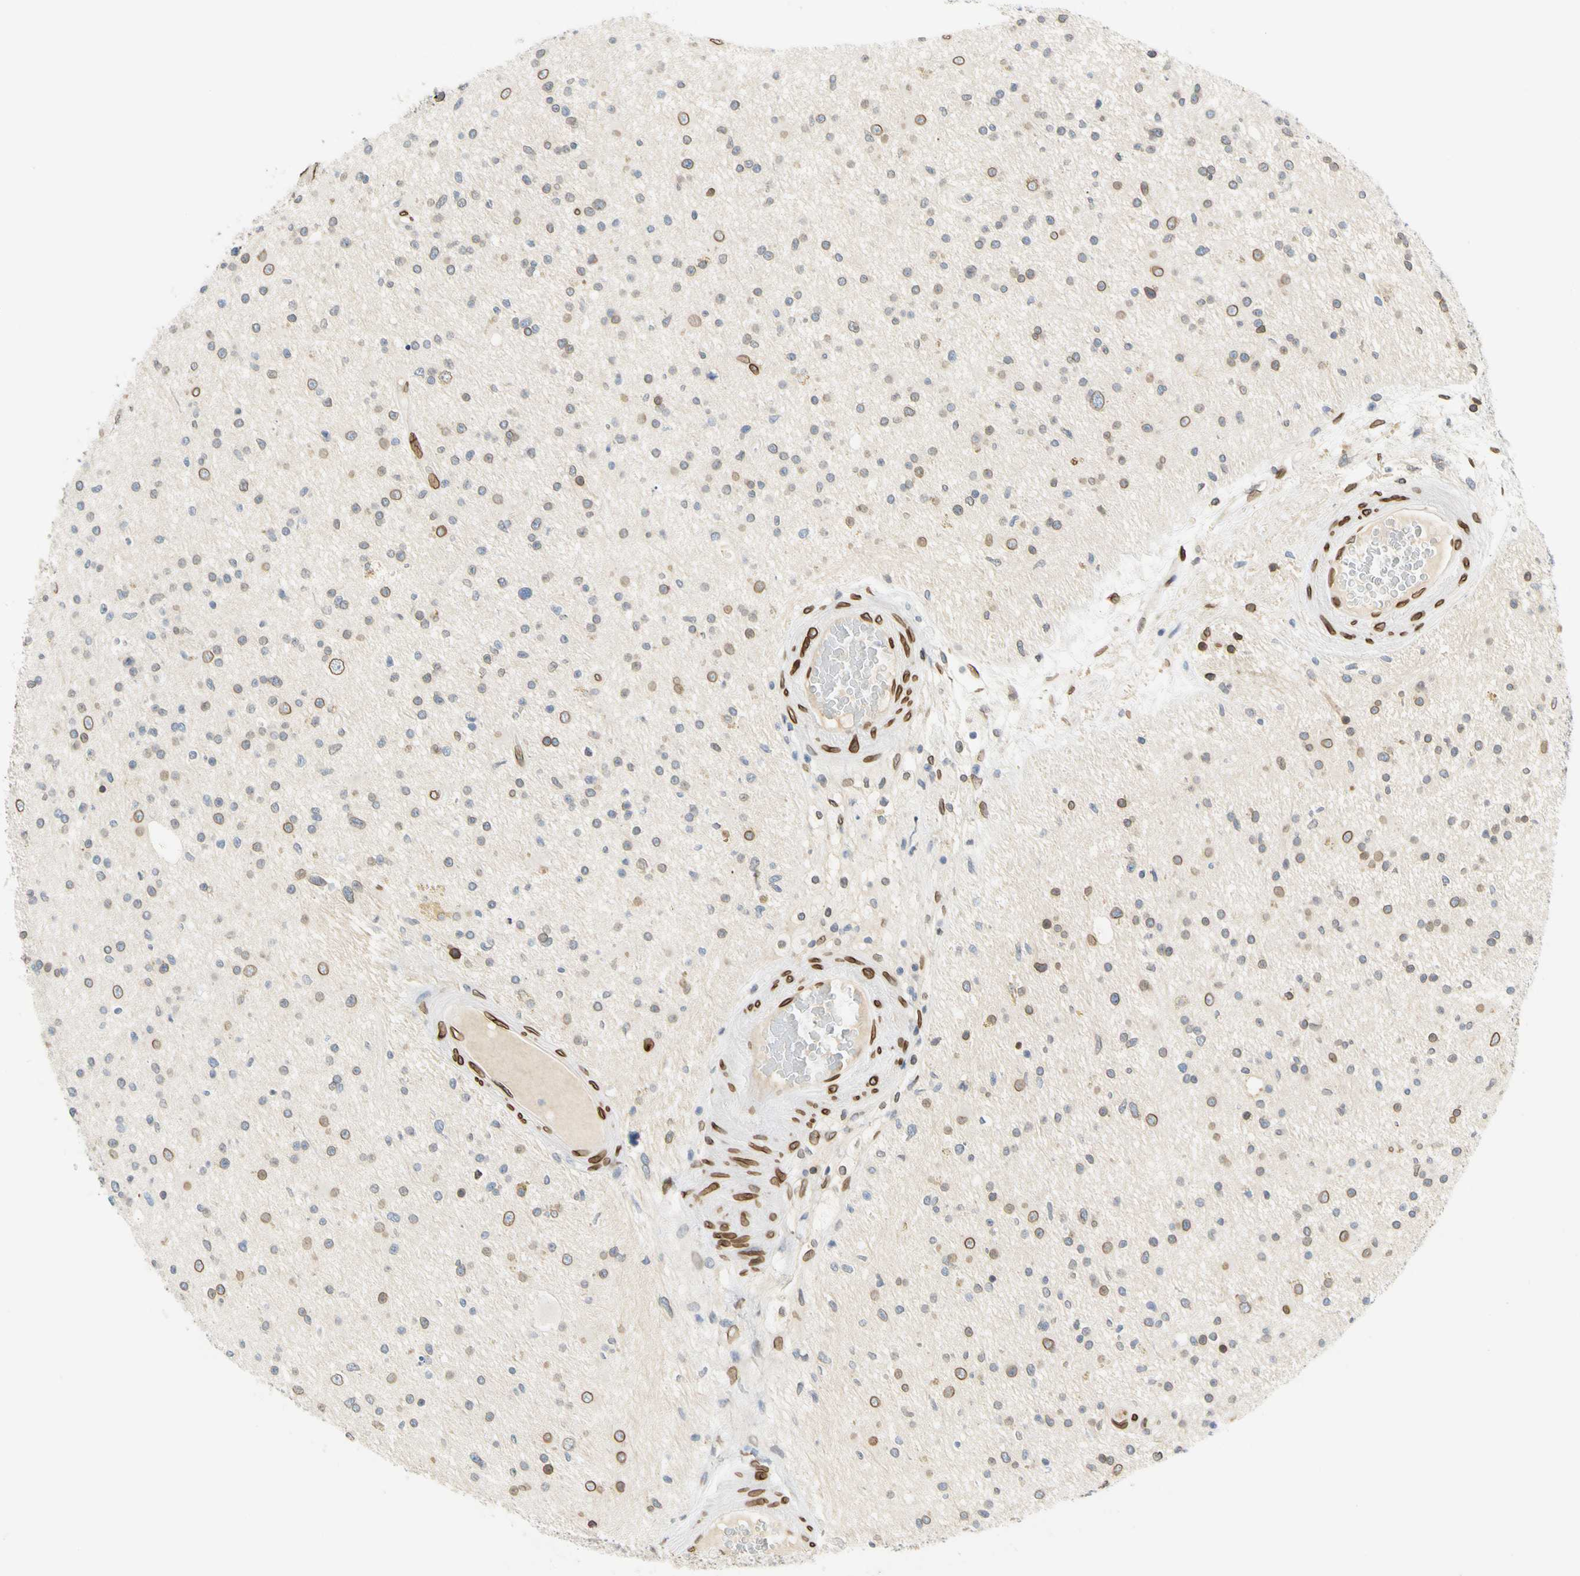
{"staining": {"intensity": "moderate", "quantity": "25%-75%", "location": "cytoplasmic/membranous,nuclear"}, "tissue": "glioma", "cell_type": "Tumor cells", "image_type": "cancer", "snomed": [{"axis": "morphology", "description": "Glioma, malignant, High grade"}, {"axis": "topography", "description": "Brain"}], "caption": "Malignant high-grade glioma stained for a protein displays moderate cytoplasmic/membranous and nuclear positivity in tumor cells.", "gene": "SUN1", "patient": {"sex": "male", "age": 33}}